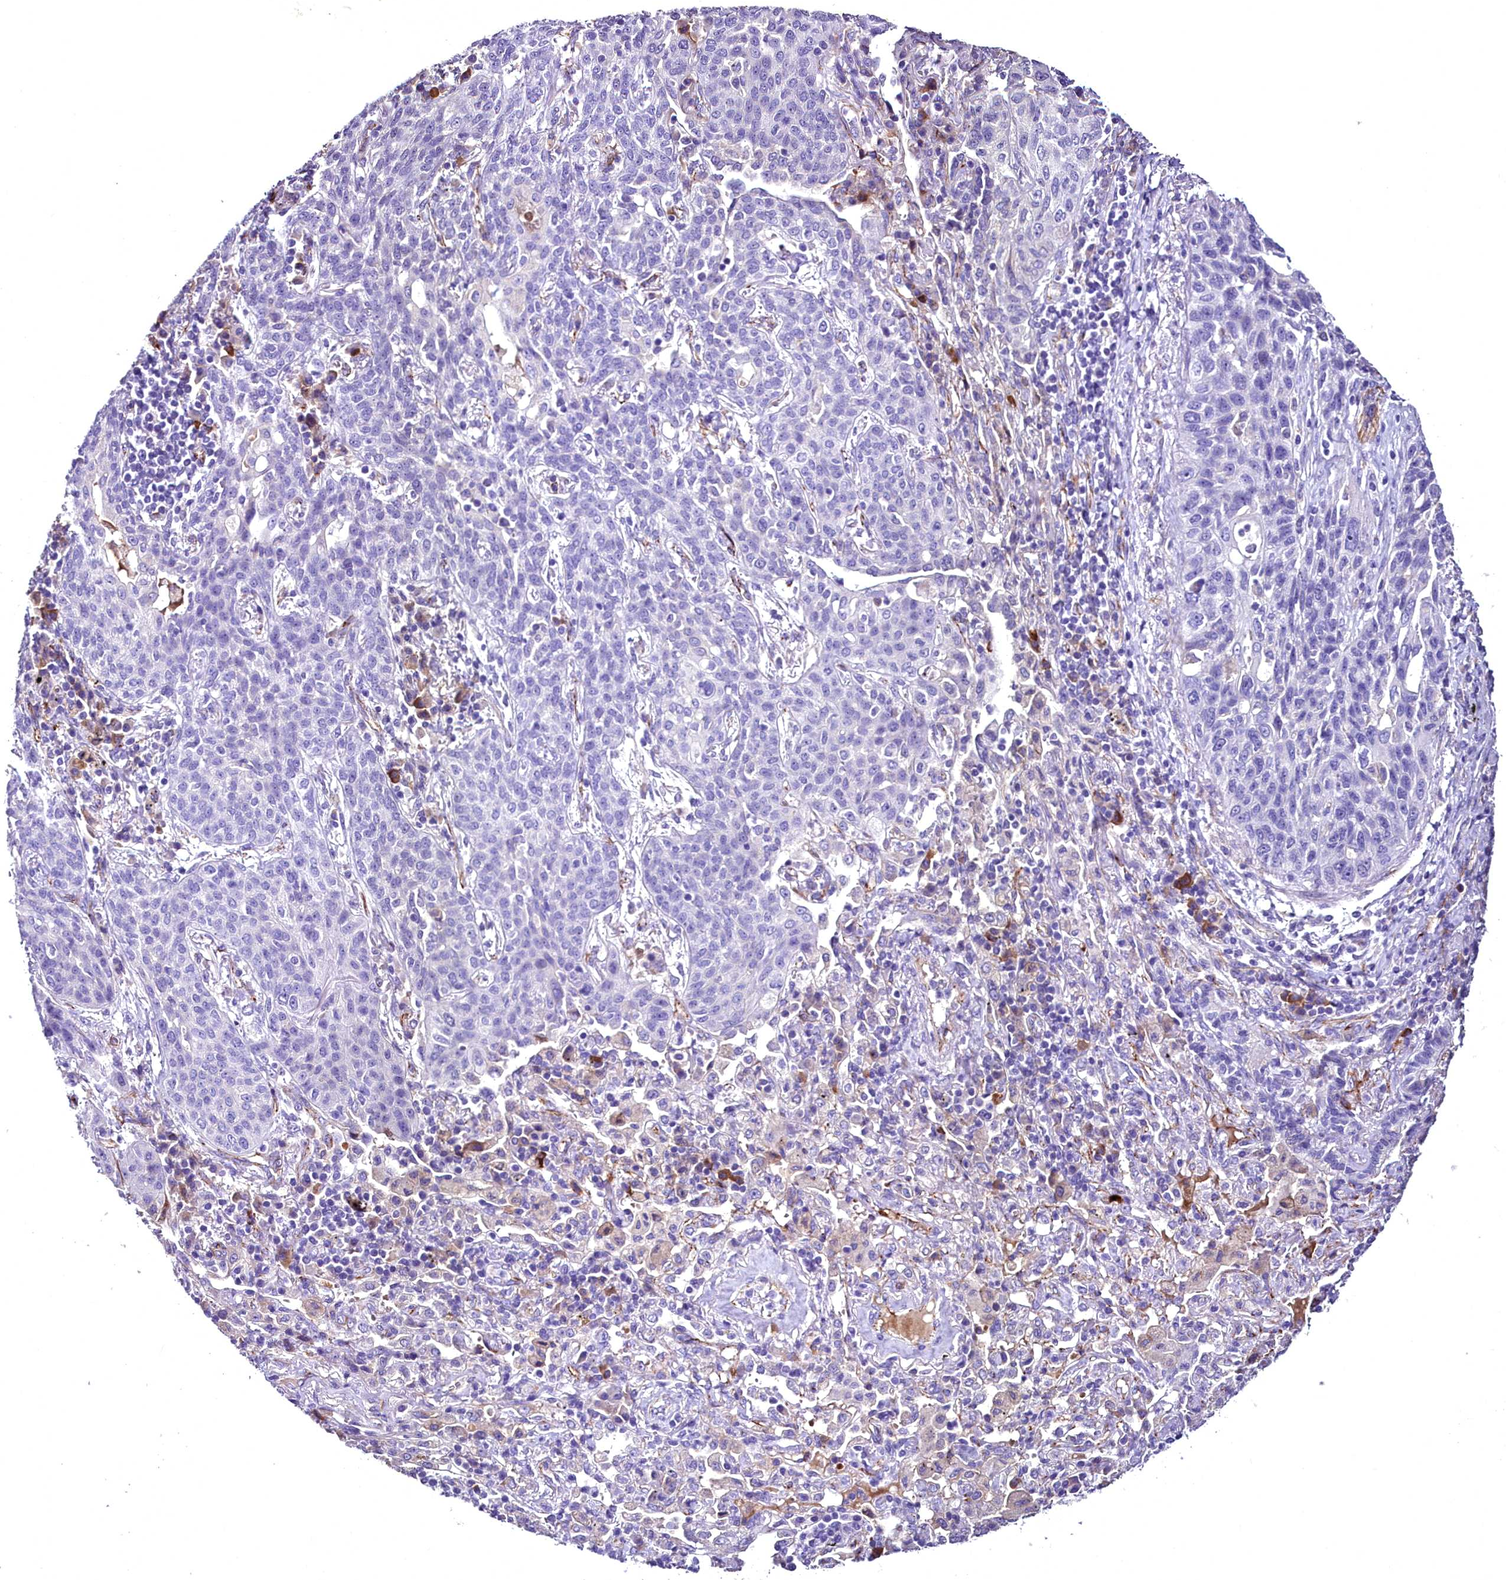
{"staining": {"intensity": "negative", "quantity": "none", "location": "none"}, "tissue": "lung cancer", "cell_type": "Tumor cells", "image_type": "cancer", "snomed": [{"axis": "morphology", "description": "Squamous cell carcinoma, NOS"}, {"axis": "topography", "description": "Lung"}], "caption": "DAB (3,3'-diaminobenzidine) immunohistochemical staining of lung cancer (squamous cell carcinoma) exhibits no significant positivity in tumor cells.", "gene": "MS4A18", "patient": {"sex": "female", "age": 70}}